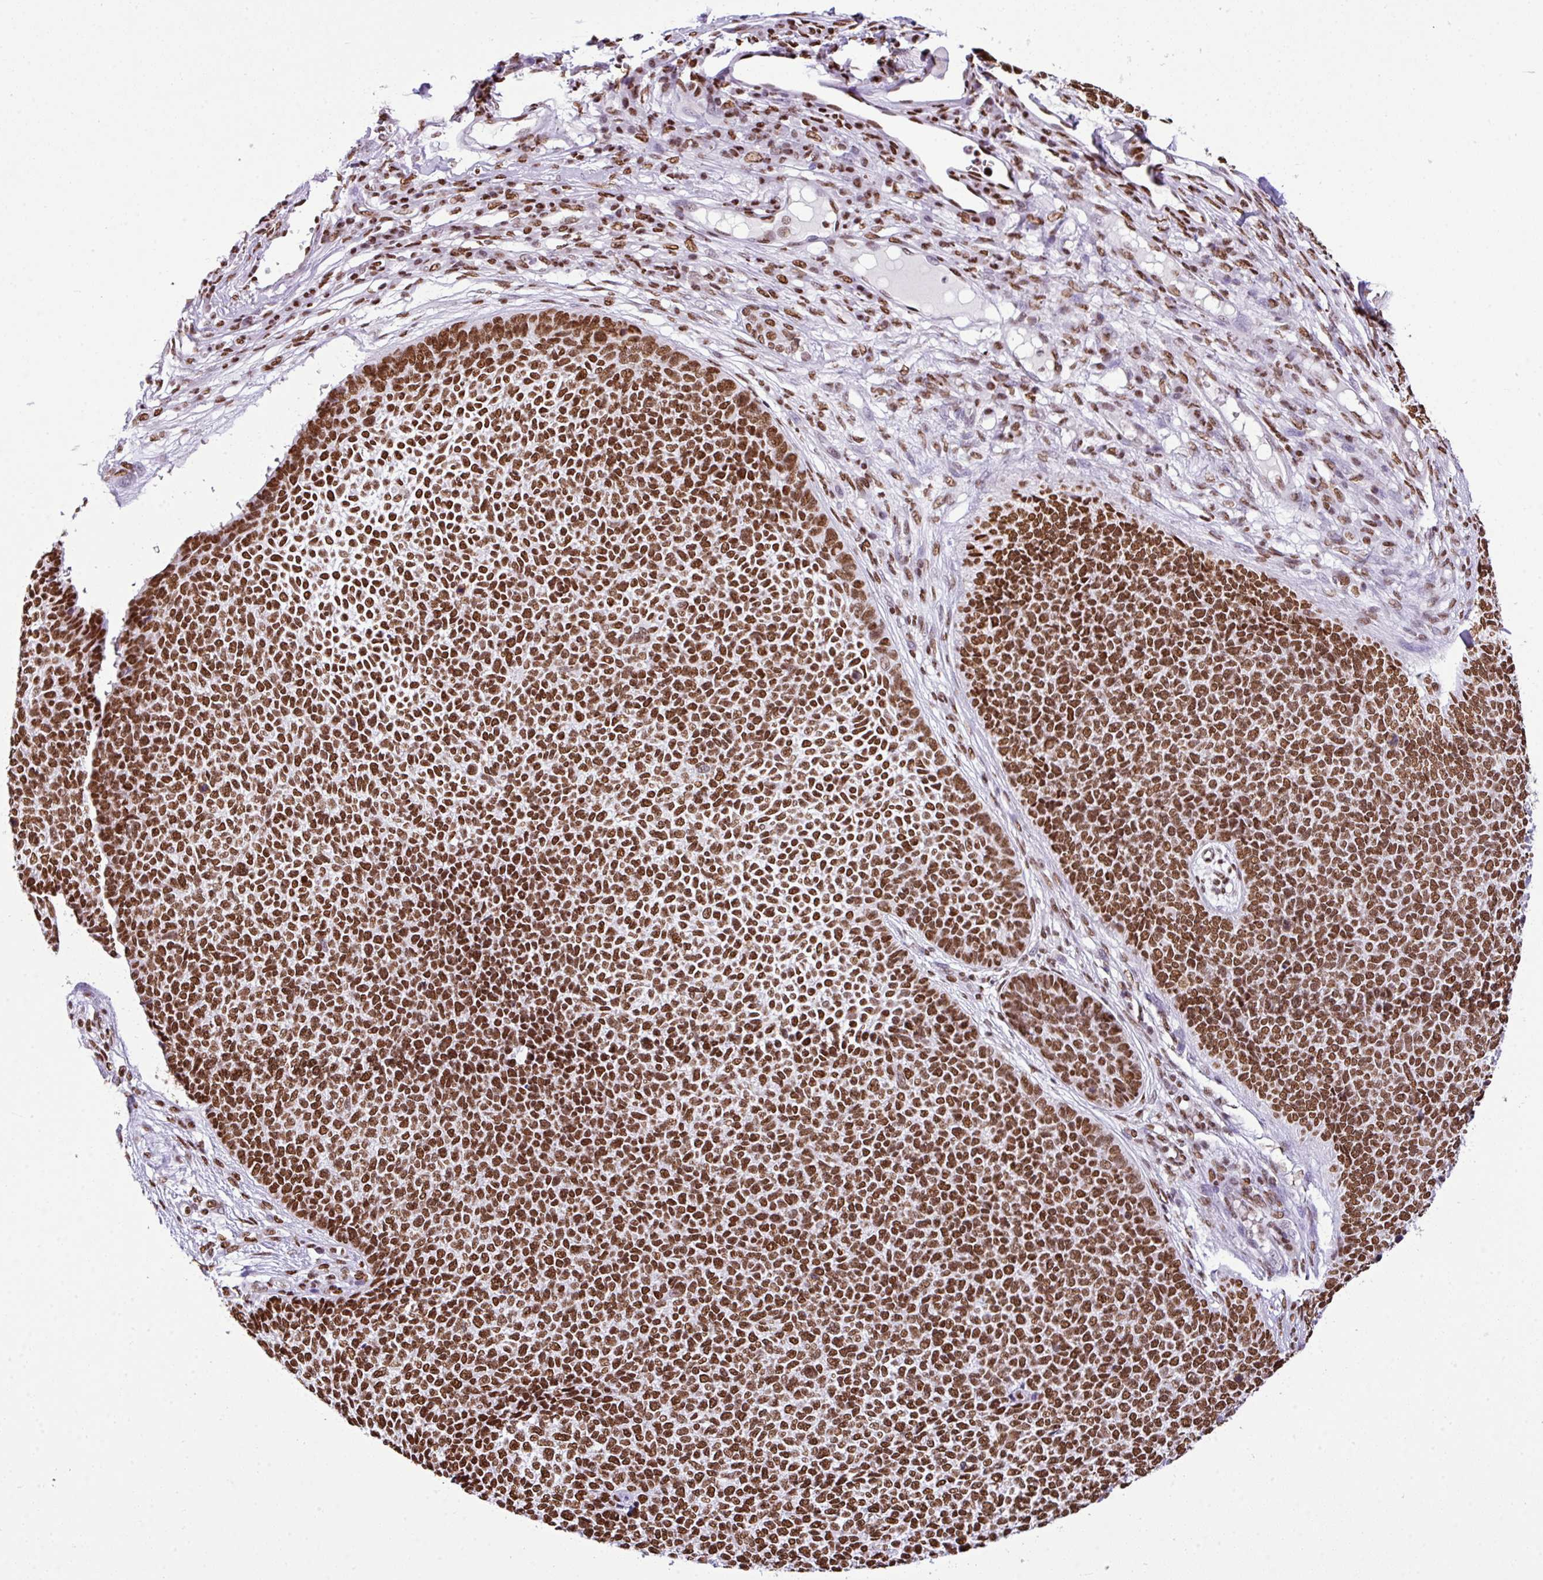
{"staining": {"intensity": "moderate", "quantity": ">75%", "location": "nuclear"}, "tissue": "skin cancer", "cell_type": "Tumor cells", "image_type": "cancer", "snomed": [{"axis": "morphology", "description": "Basal cell carcinoma"}, {"axis": "topography", "description": "Skin"}], "caption": "Brown immunohistochemical staining in skin cancer shows moderate nuclear expression in approximately >75% of tumor cells.", "gene": "RARG", "patient": {"sex": "female", "age": 84}}